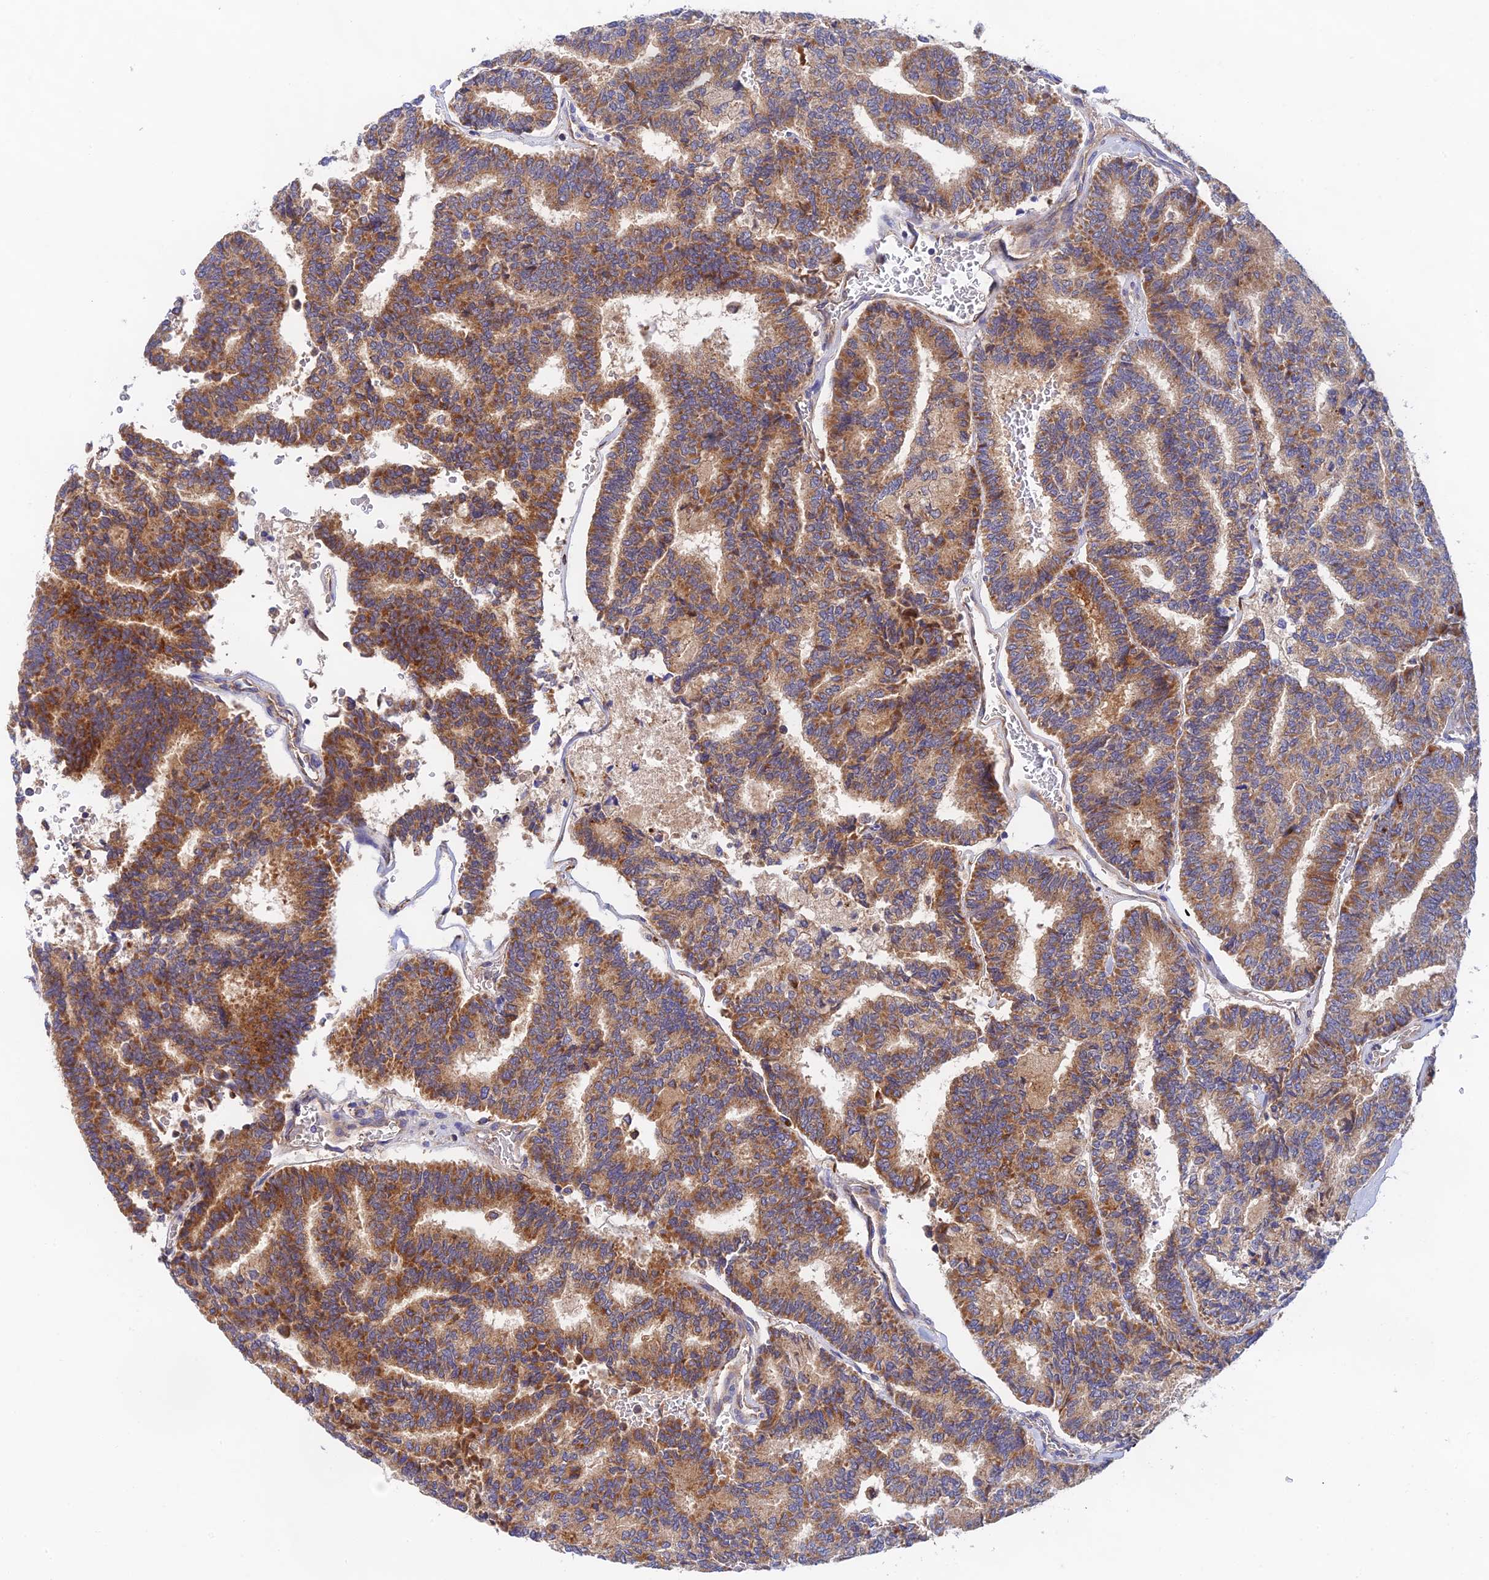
{"staining": {"intensity": "moderate", "quantity": ">75%", "location": "cytoplasmic/membranous"}, "tissue": "thyroid cancer", "cell_type": "Tumor cells", "image_type": "cancer", "snomed": [{"axis": "morphology", "description": "Papillary adenocarcinoma, NOS"}, {"axis": "topography", "description": "Thyroid gland"}], "caption": "Human thyroid cancer stained with a protein marker exhibits moderate staining in tumor cells.", "gene": "RANBP6", "patient": {"sex": "female", "age": 35}}